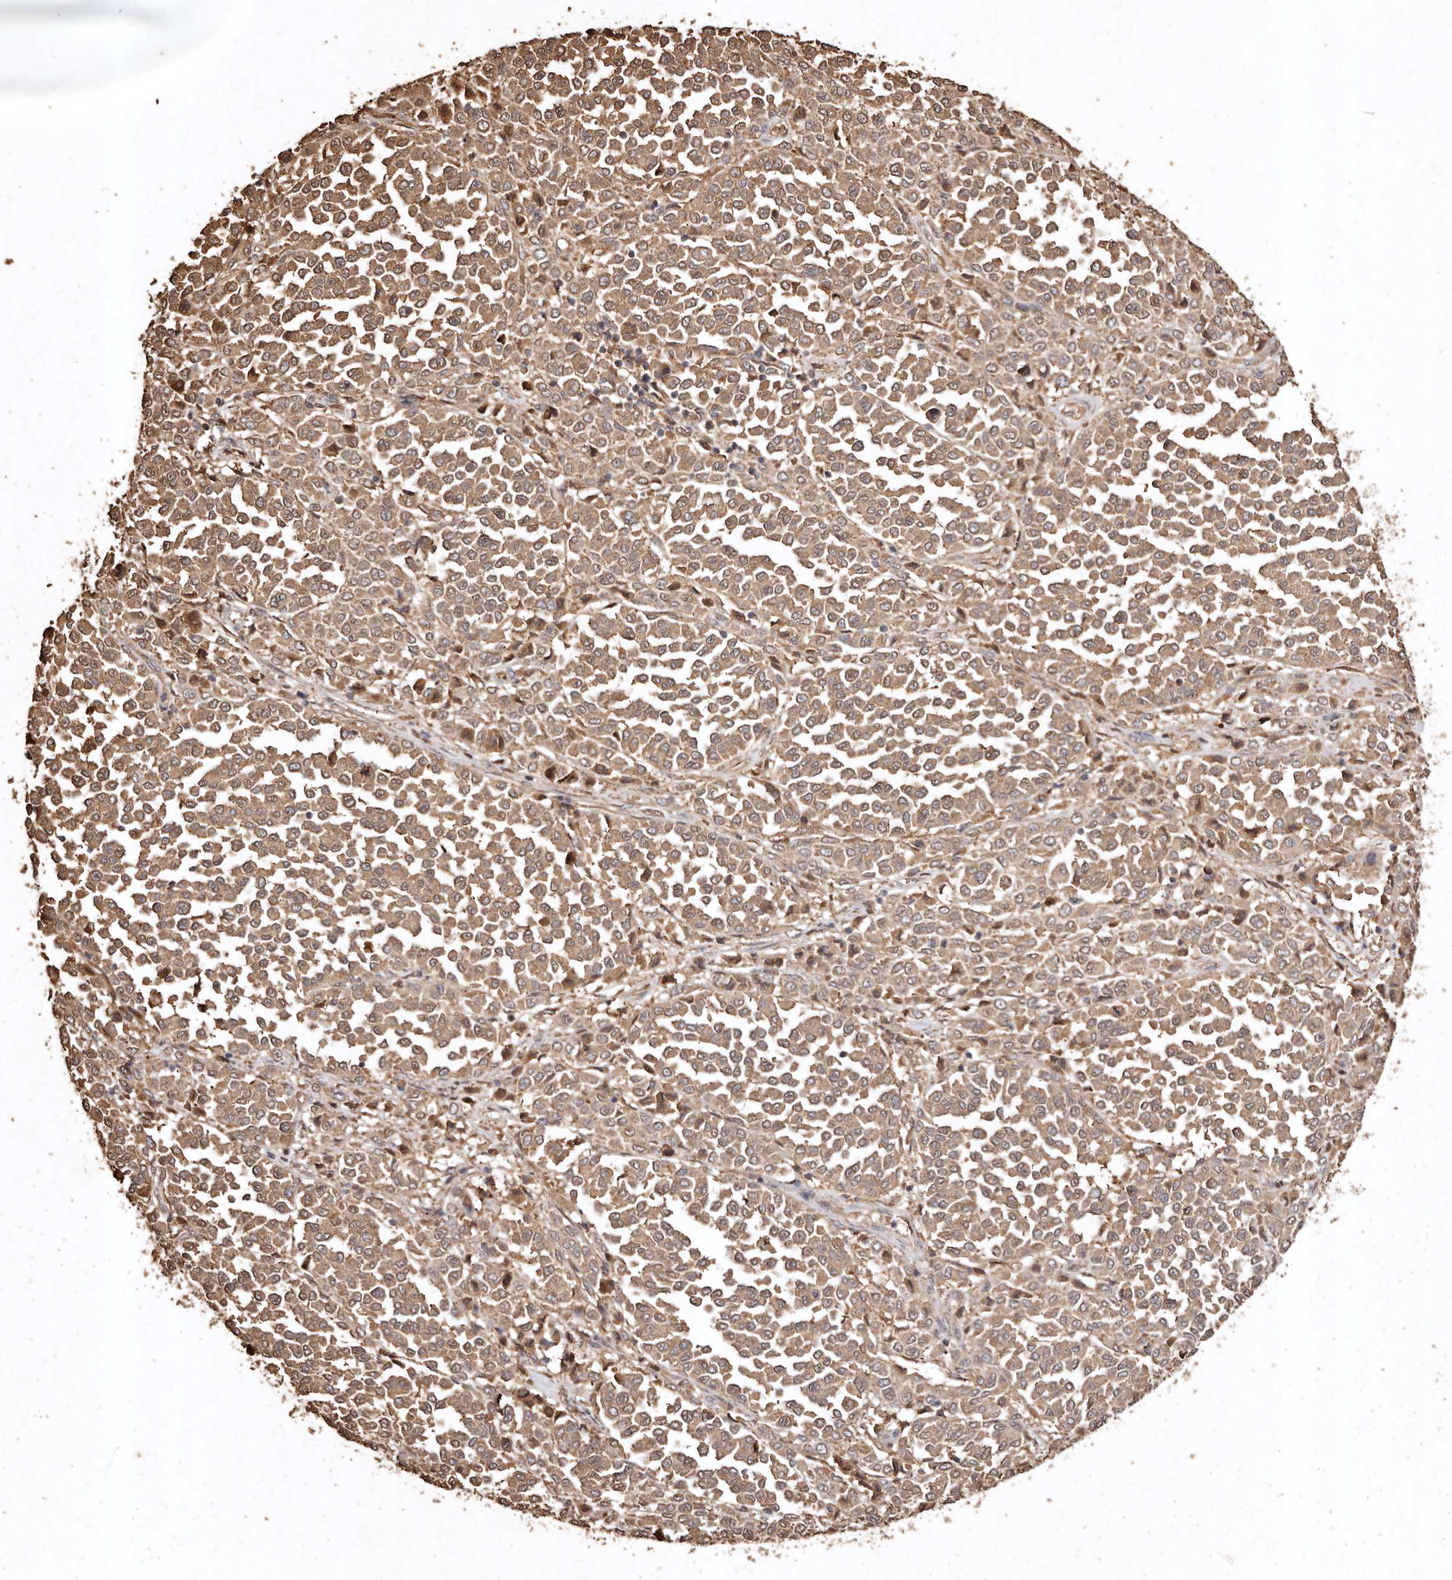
{"staining": {"intensity": "moderate", "quantity": ">75%", "location": "cytoplasmic/membranous"}, "tissue": "melanoma", "cell_type": "Tumor cells", "image_type": "cancer", "snomed": [{"axis": "morphology", "description": "Malignant melanoma, Metastatic site"}, {"axis": "topography", "description": "Pancreas"}], "caption": "Immunohistochemical staining of human melanoma shows medium levels of moderate cytoplasmic/membranous protein staining in approximately >75% of tumor cells. (Brightfield microscopy of DAB IHC at high magnification).", "gene": "FARS2", "patient": {"sex": "female", "age": 30}}